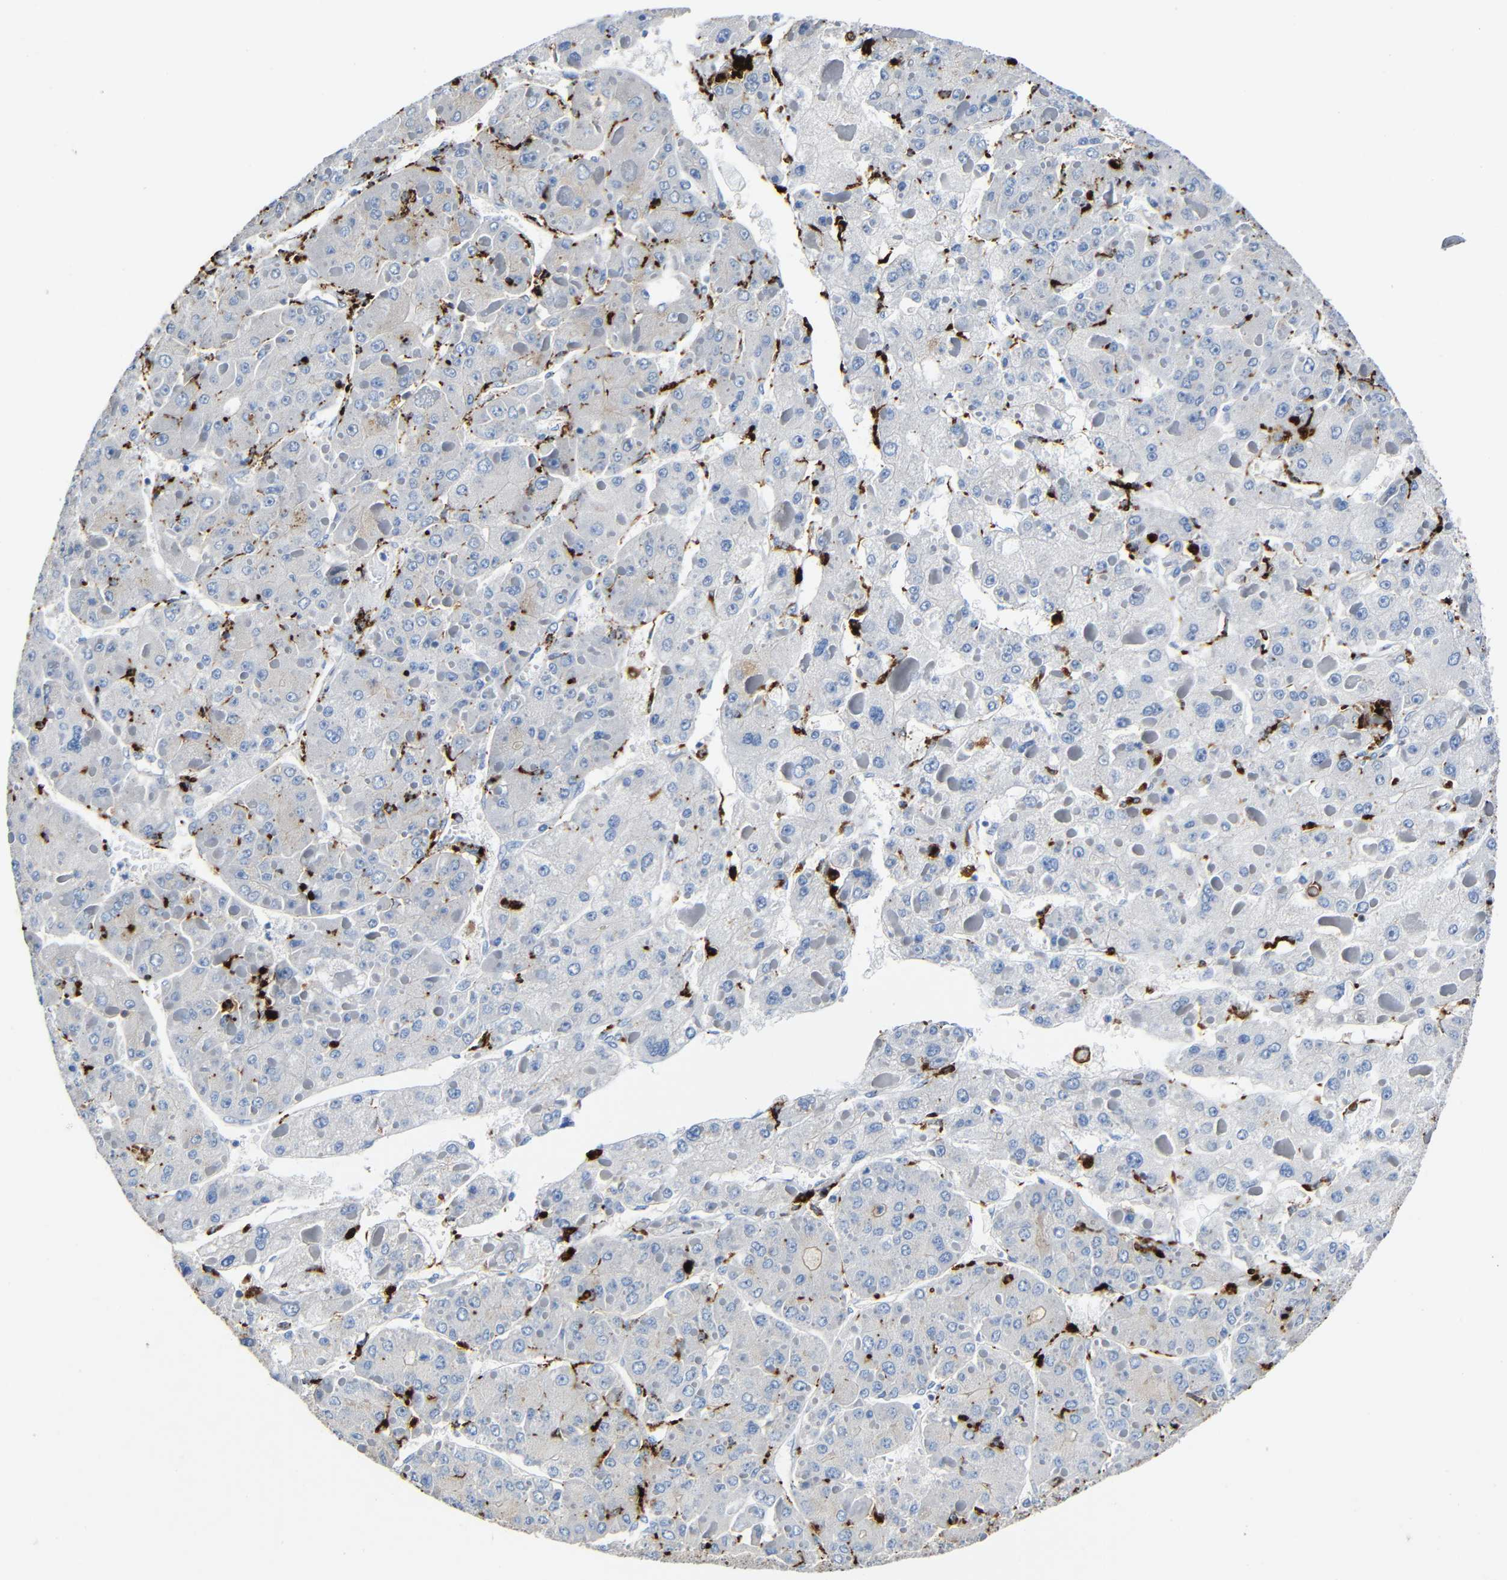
{"staining": {"intensity": "negative", "quantity": "none", "location": "none"}, "tissue": "liver cancer", "cell_type": "Tumor cells", "image_type": "cancer", "snomed": [{"axis": "morphology", "description": "Carcinoma, Hepatocellular, NOS"}, {"axis": "topography", "description": "Liver"}], "caption": "Image shows no significant protein positivity in tumor cells of liver hepatocellular carcinoma. (Stains: DAB (3,3'-diaminobenzidine) immunohistochemistry with hematoxylin counter stain, Microscopy: brightfield microscopy at high magnification).", "gene": "HLA-DMA", "patient": {"sex": "female", "age": 73}}